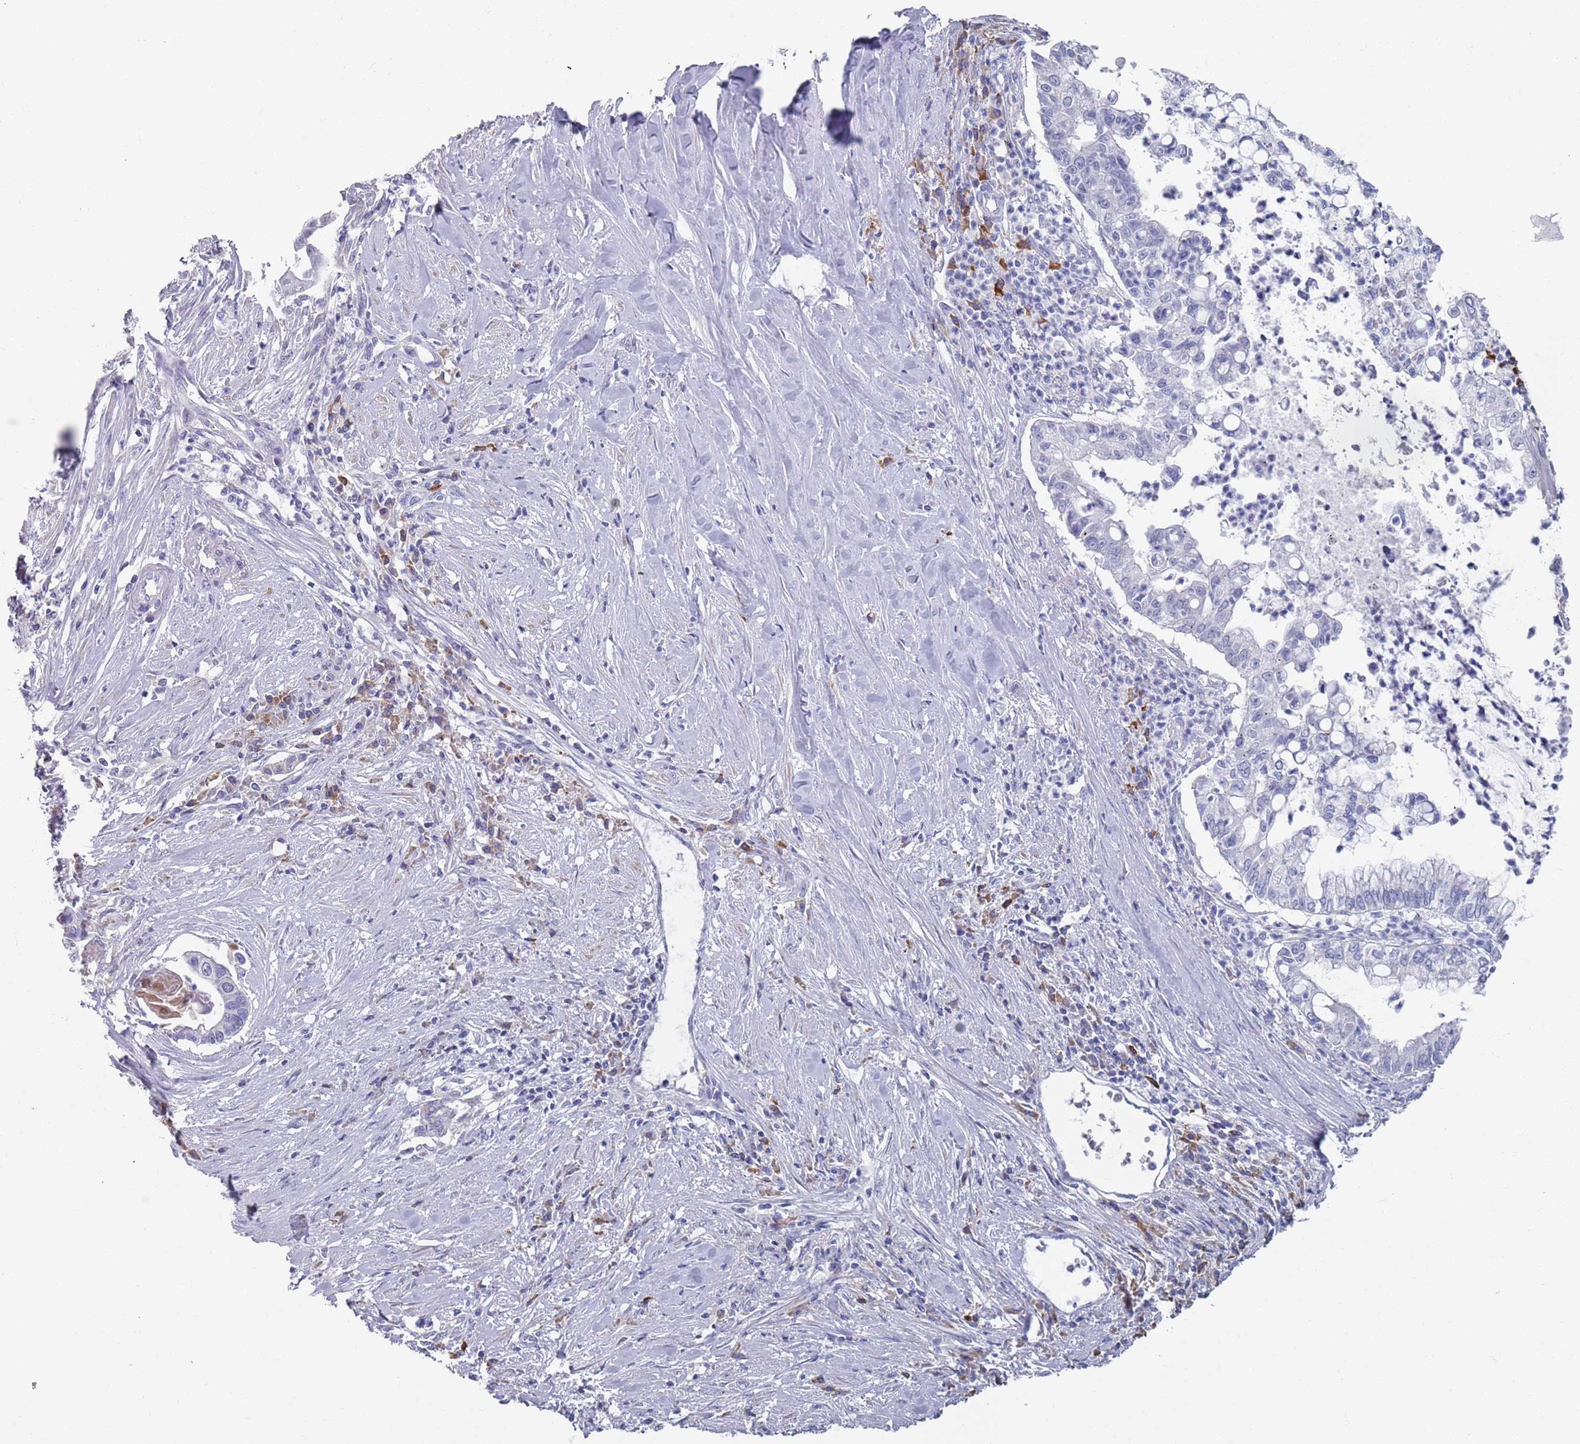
{"staining": {"intensity": "negative", "quantity": "none", "location": "none"}, "tissue": "pancreatic cancer", "cell_type": "Tumor cells", "image_type": "cancer", "snomed": [{"axis": "morphology", "description": "Adenocarcinoma, NOS"}, {"axis": "topography", "description": "Pancreas"}], "caption": "Pancreatic cancer (adenocarcinoma) stained for a protein using immunohistochemistry exhibits no expression tumor cells.", "gene": "MAT1A", "patient": {"sex": "male", "age": 73}}